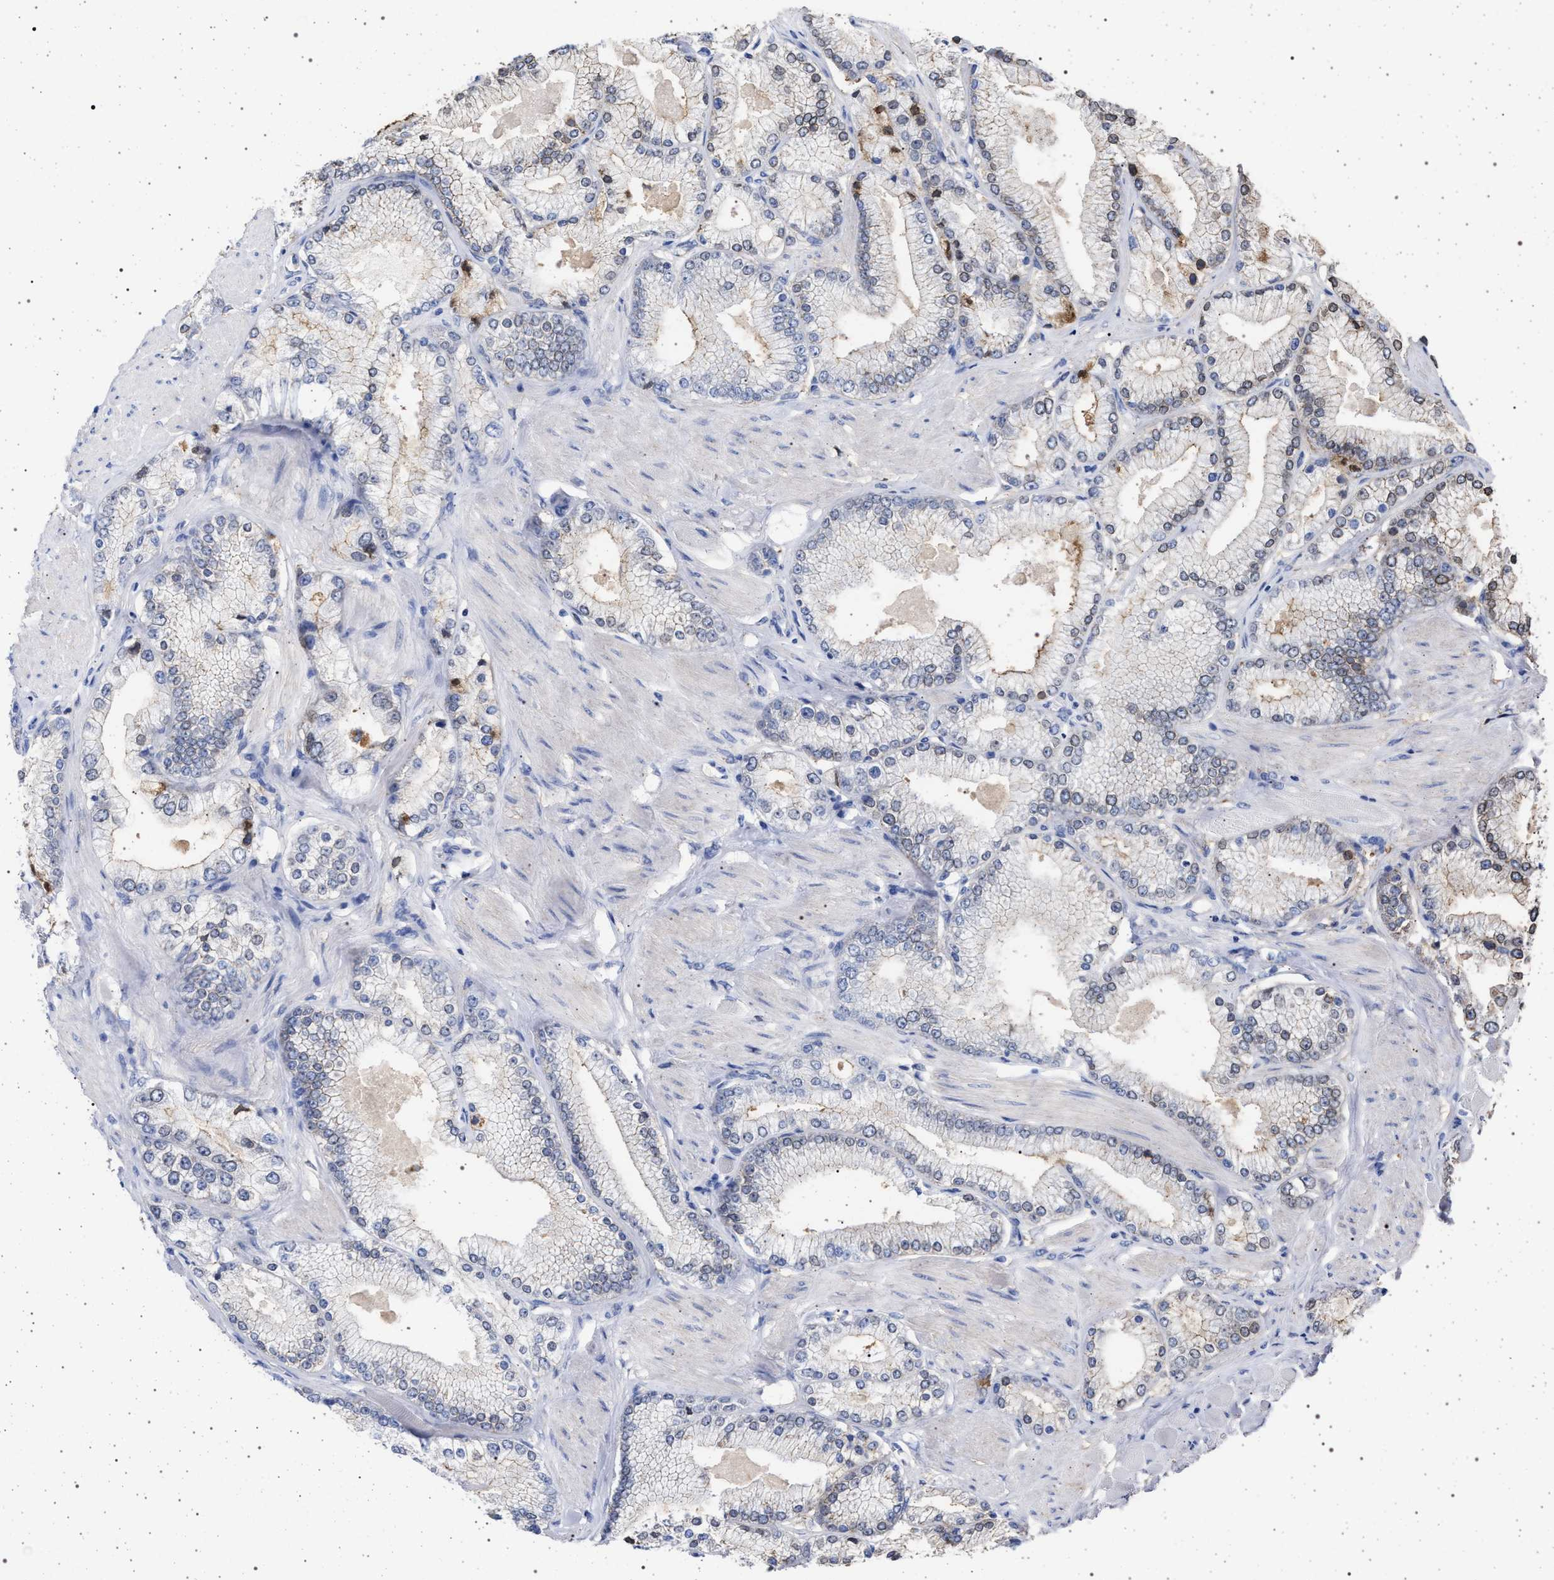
{"staining": {"intensity": "negative", "quantity": "none", "location": "none"}, "tissue": "prostate cancer", "cell_type": "Tumor cells", "image_type": "cancer", "snomed": [{"axis": "morphology", "description": "Adenocarcinoma, High grade"}, {"axis": "topography", "description": "Prostate"}], "caption": "Immunohistochemistry (IHC) of human prostate high-grade adenocarcinoma displays no positivity in tumor cells. Nuclei are stained in blue.", "gene": "PLG", "patient": {"sex": "male", "age": 50}}